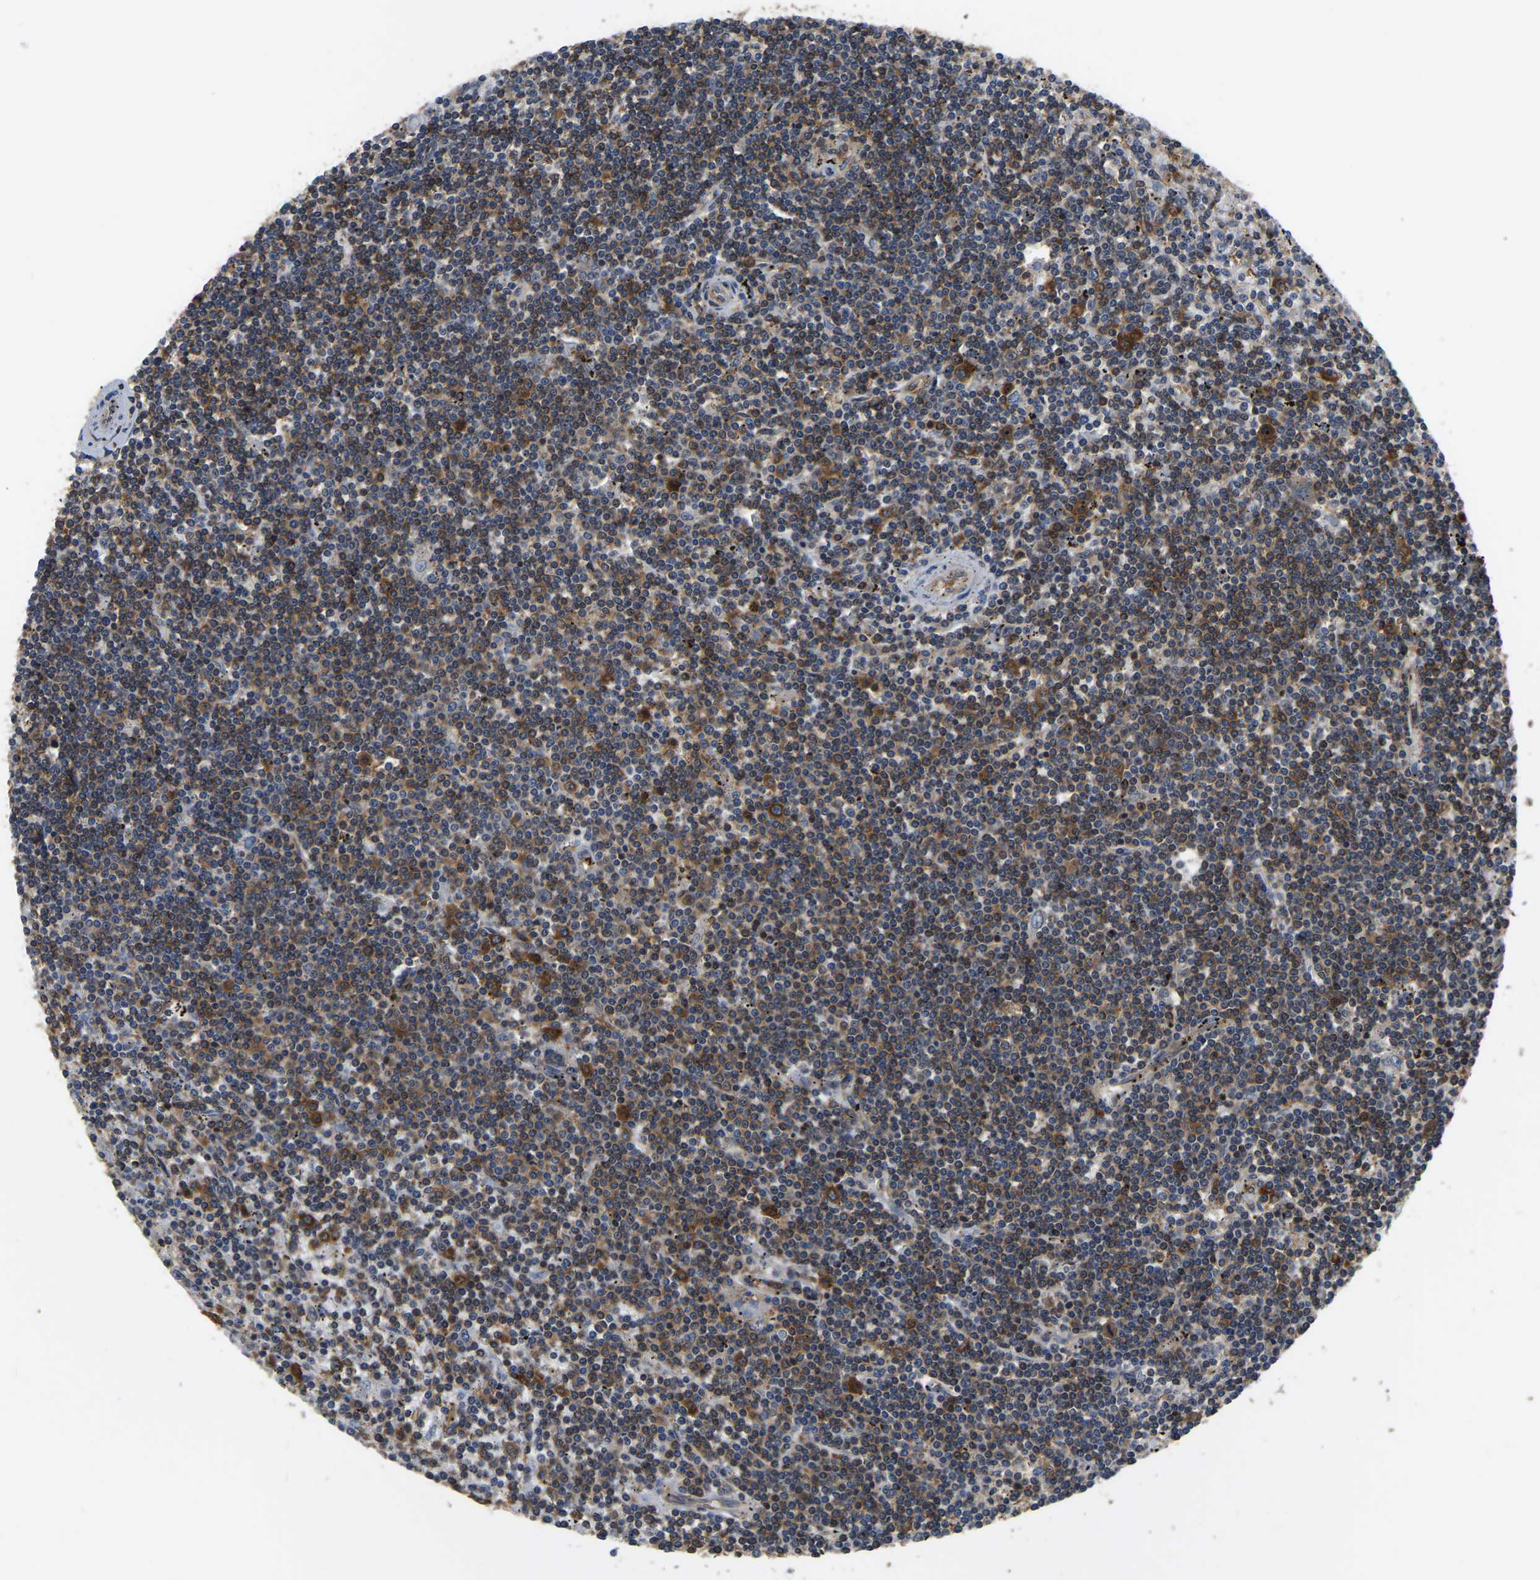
{"staining": {"intensity": "moderate", "quantity": "25%-75%", "location": "cytoplasmic/membranous"}, "tissue": "lymphoma", "cell_type": "Tumor cells", "image_type": "cancer", "snomed": [{"axis": "morphology", "description": "Malignant lymphoma, non-Hodgkin's type, Low grade"}, {"axis": "topography", "description": "Spleen"}], "caption": "Immunohistochemical staining of human malignant lymphoma, non-Hodgkin's type (low-grade) shows medium levels of moderate cytoplasmic/membranous expression in about 25%-75% of tumor cells.", "gene": "GARS1", "patient": {"sex": "male", "age": 76}}